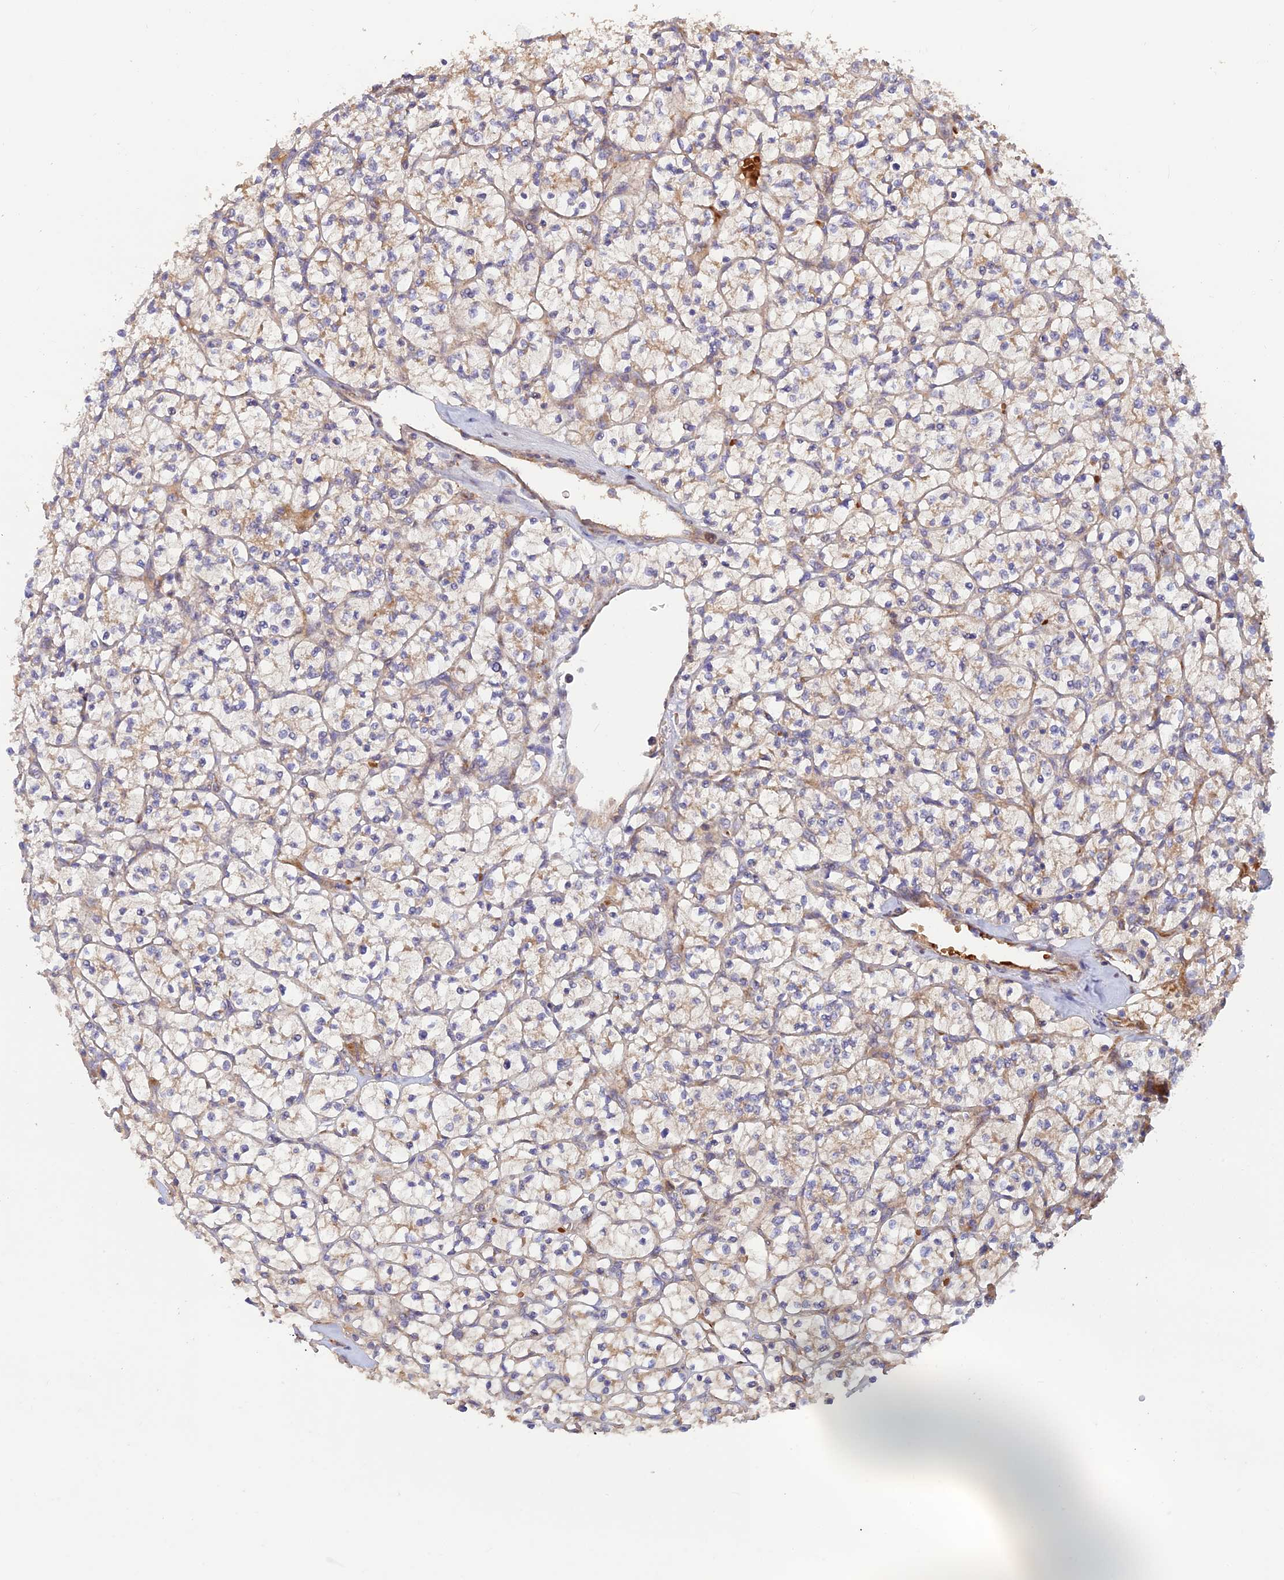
{"staining": {"intensity": "weak", "quantity": "25%-75%", "location": "cytoplasmic/membranous"}, "tissue": "renal cancer", "cell_type": "Tumor cells", "image_type": "cancer", "snomed": [{"axis": "morphology", "description": "Adenocarcinoma, NOS"}, {"axis": "topography", "description": "Kidney"}], "caption": "Protein positivity by immunohistochemistry (IHC) reveals weak cytoplasmic/membranous positivity in about 25%-75% of tumor cells in renal cancer. (Brightfield microscopy of DAB IHC at high magnification).", "gene": "GMCL1", "patient": {"sex": "female", "age": 64}}